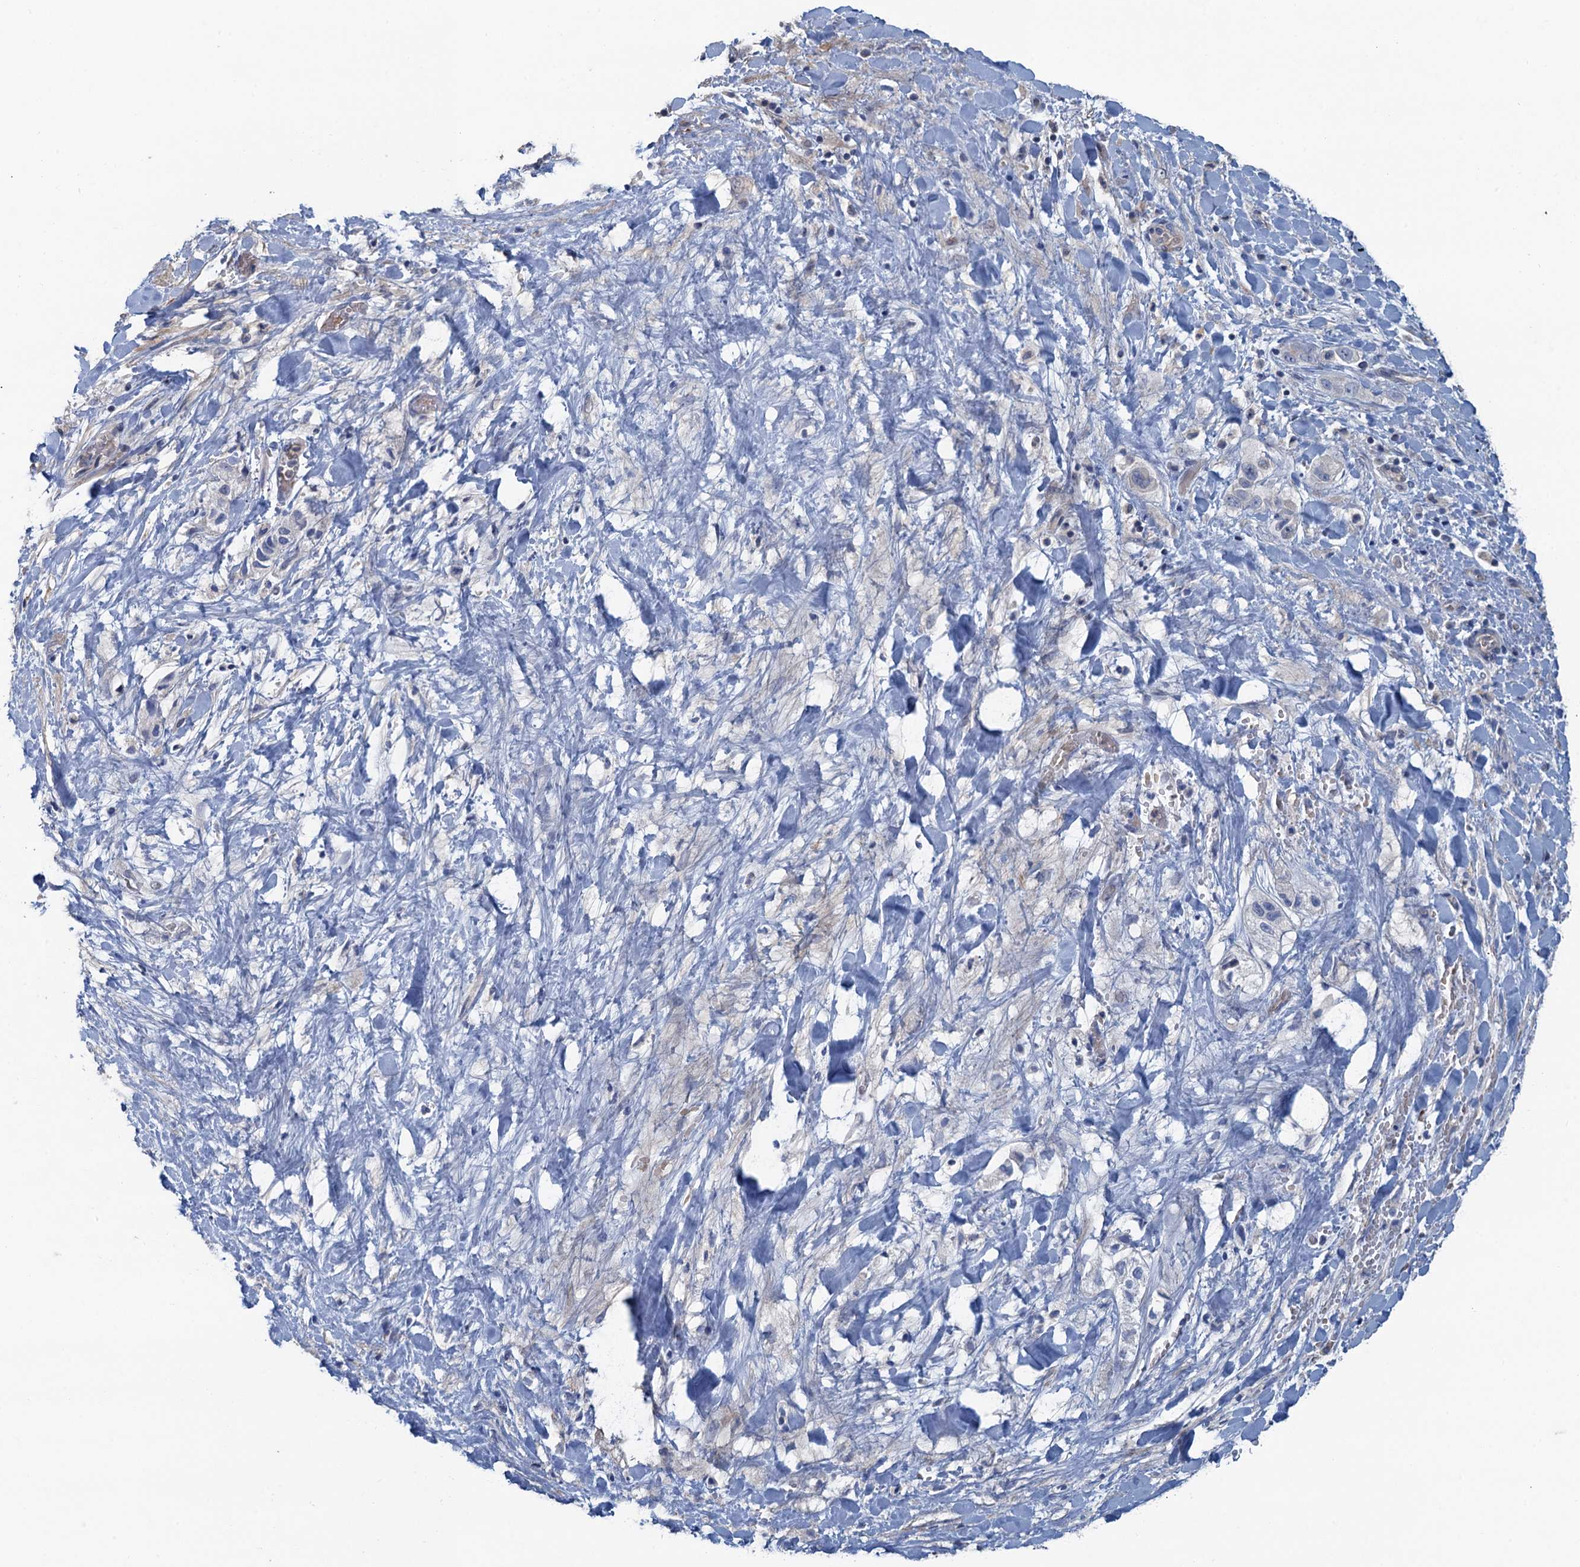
{"staining": {"intensity": "negative", "quantity": "none", "location": "none"}, "tissue": "liver cancer", "cell_type": "Tumor cells", "image_type": "cancer", "snomed": [{"axis": "morphology", "description": "Cholangiocarcinoma"}, {"axis": "topography", "description": "Liver"}], "caption": "DAB (3,3'-diaminobenzidine) immunohistochemical staining of cholangiocarcinoma (liver) reveals no significant staining in tumor cells.", "gene": "MYO16", "patient": {"sex": "female", "age": 52}}